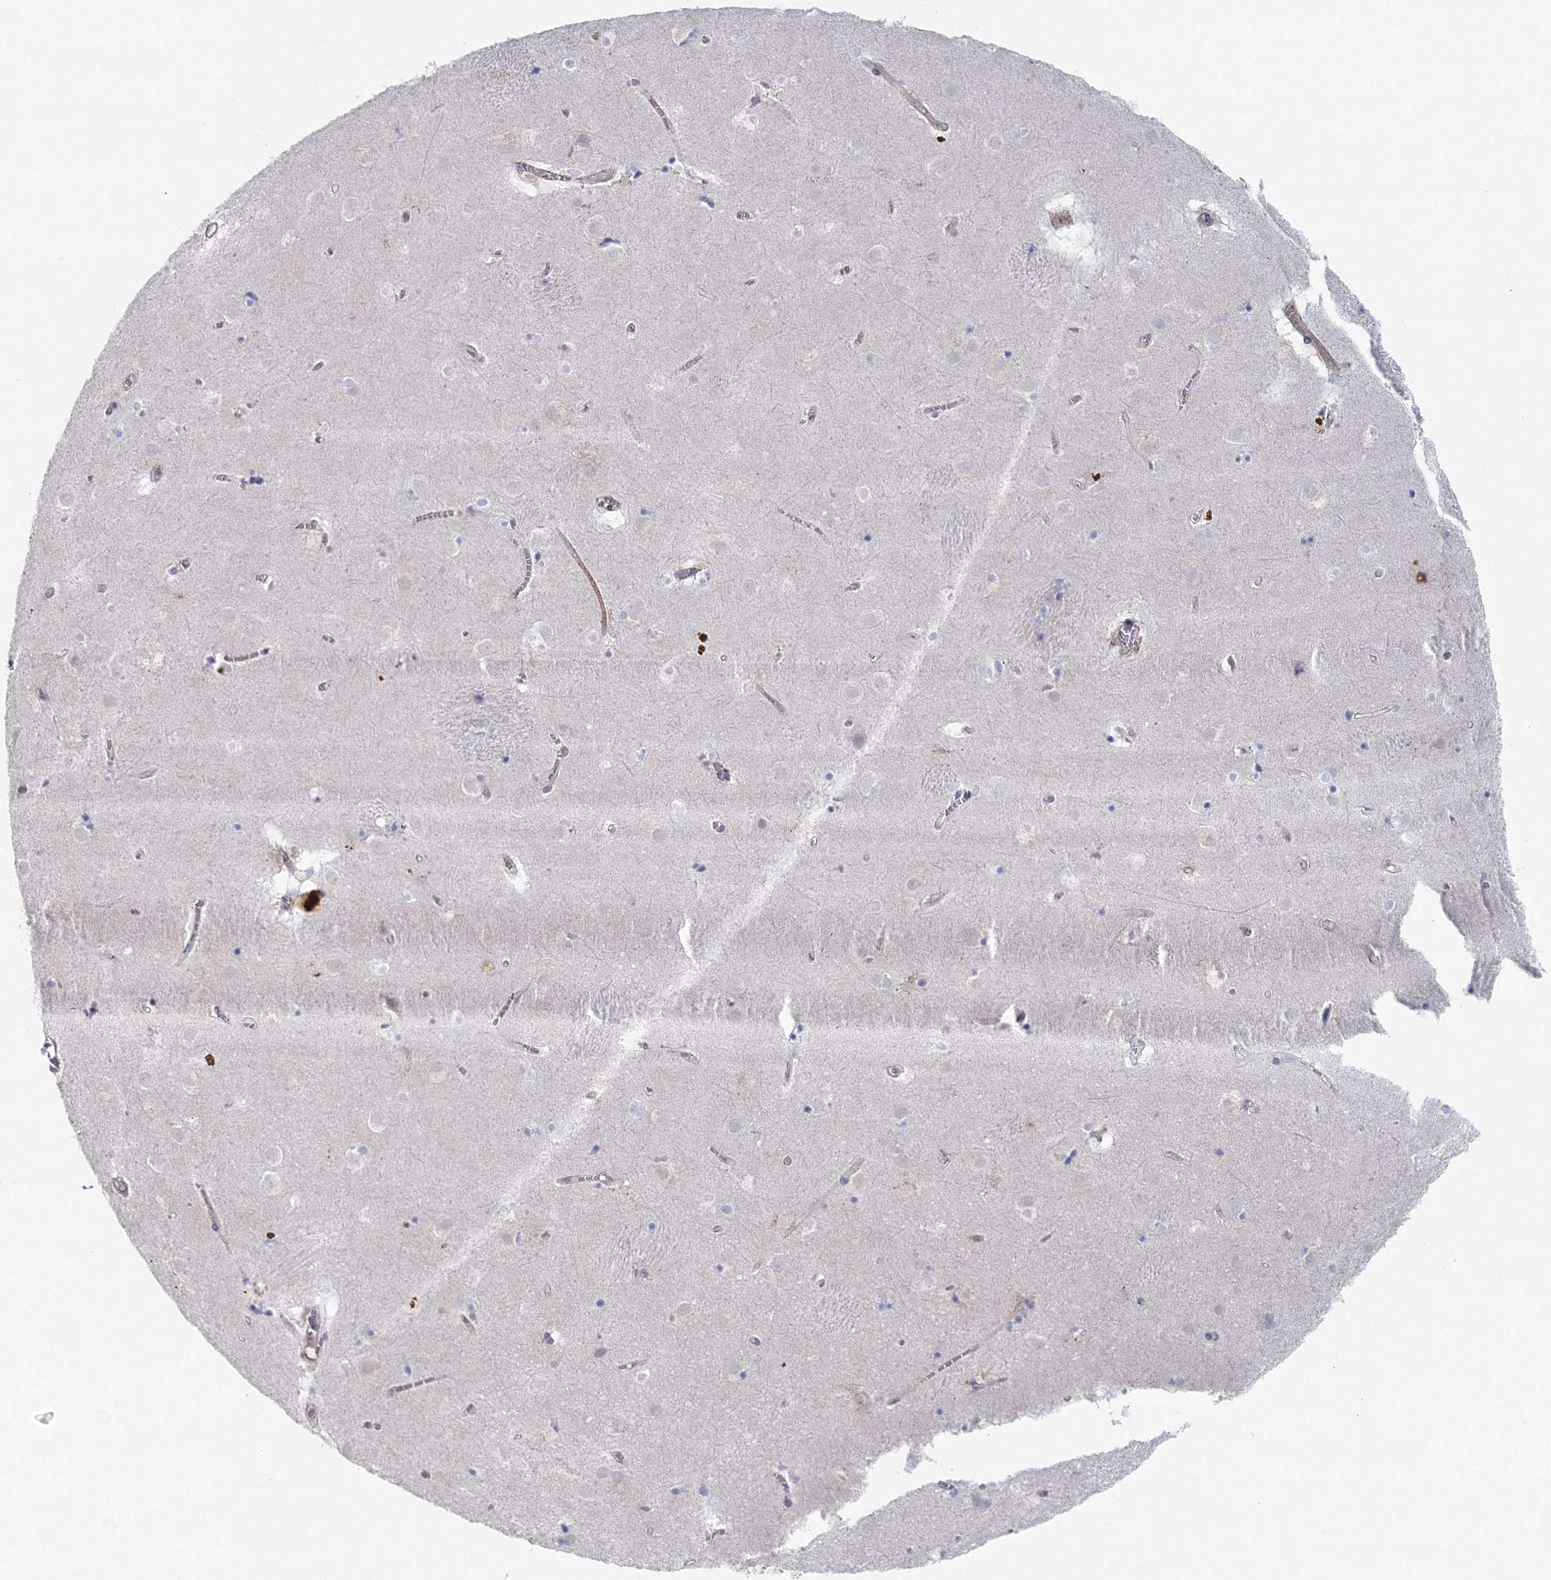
{"staining": {"intensity": "negative", "quantity": "none", "location": "none"}, "tissue": "caudate", "cell_type": "Glial cells", "image_type": "normal", "snomed": [{"axis": "morphology", "description": "Normal tissue, NOS"}, {"axis": "topography", "description": "Lateral ventricle wall"}], "caption": "Immunohistochemistry (IHC) micrograph of normal human caudate stained for a protein (brown), which displays no staining in glial cells.", "gene": "GGA2", "patient": {"sex": "male", "age": 70}}